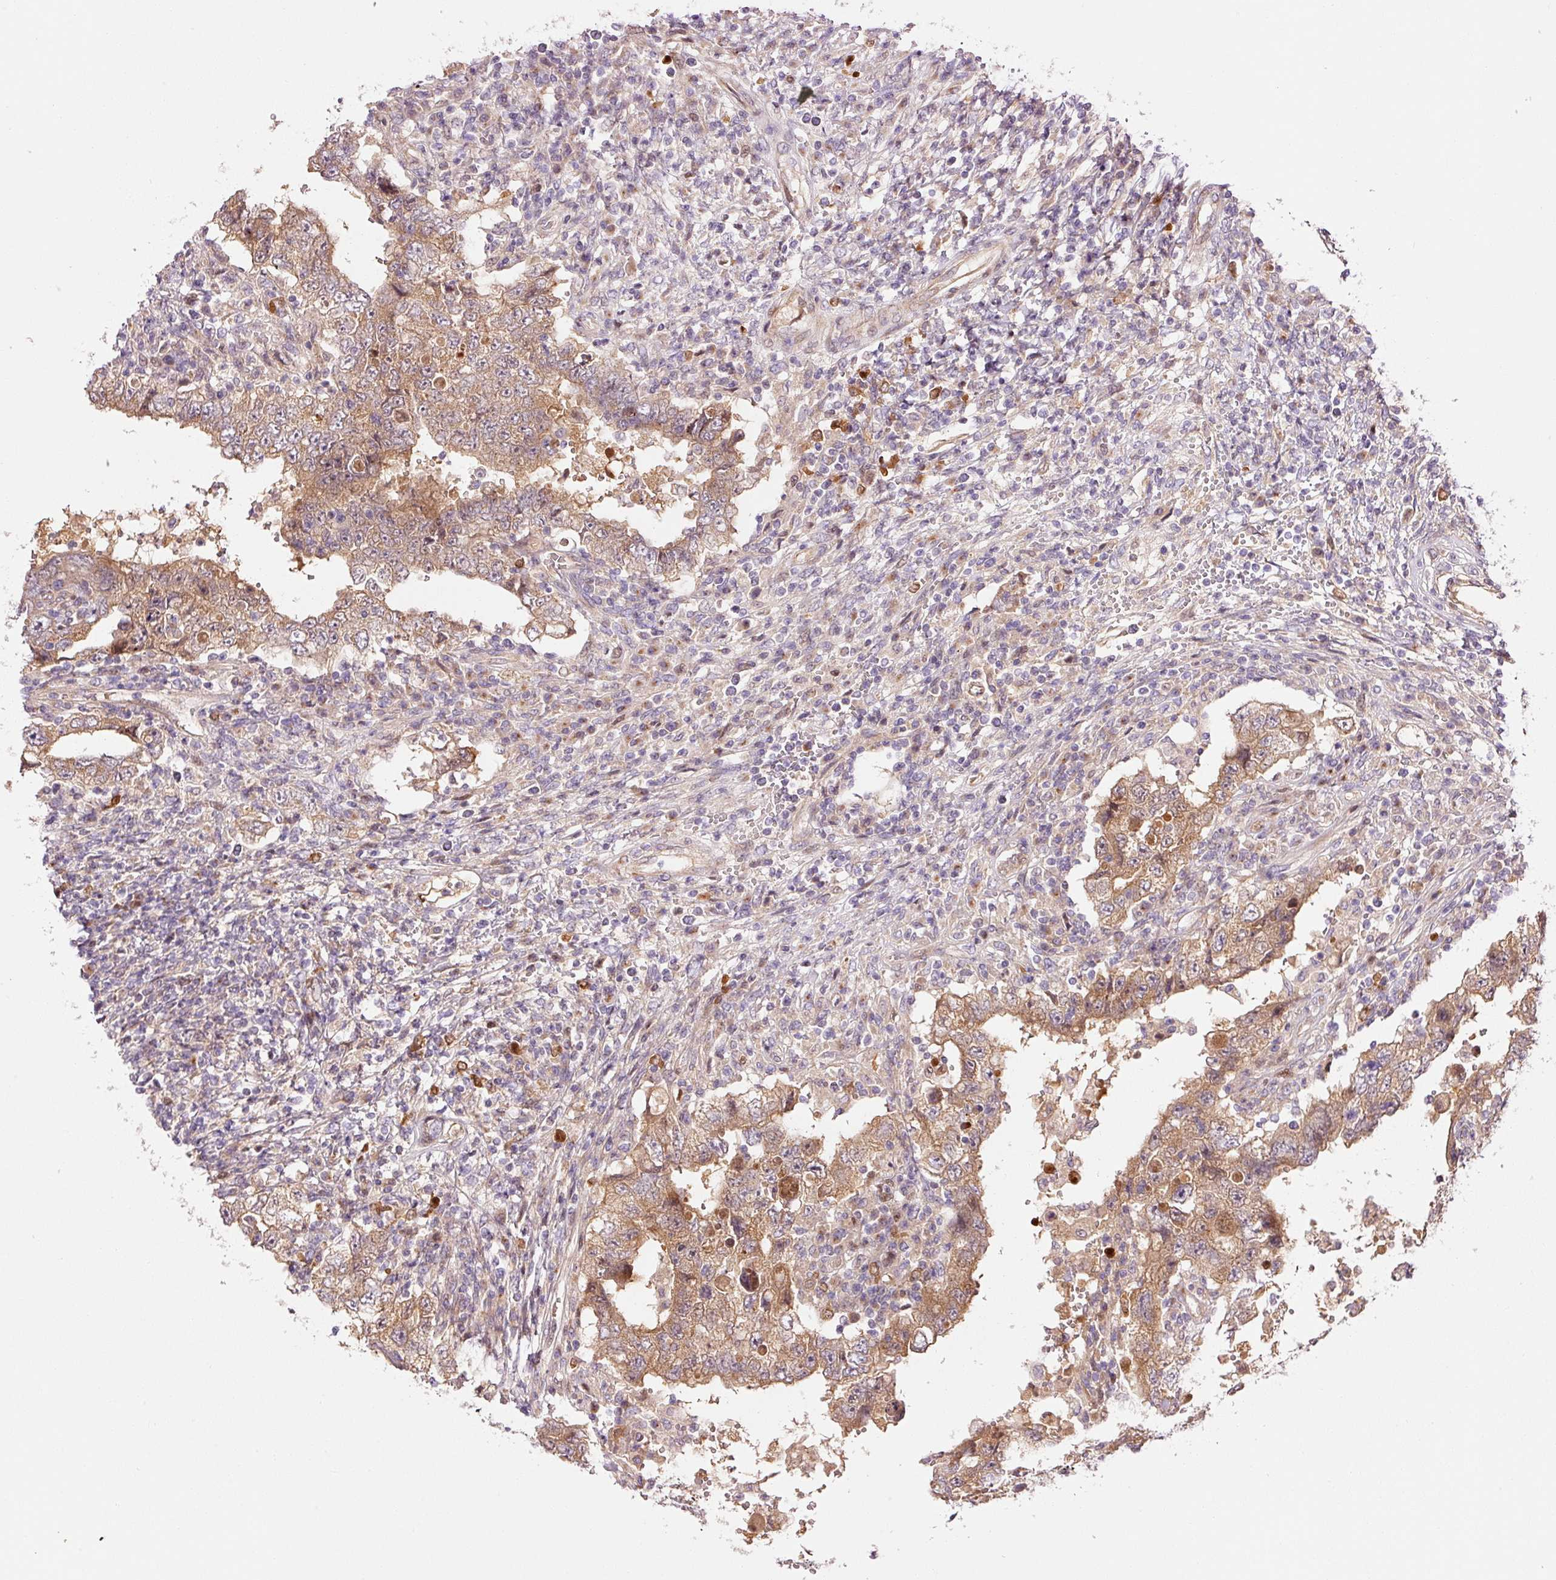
{"staining": {"intensity": "moderate", "quantity": ">75%", "location": "cytoplasmic/membranous"}, "tissue": "testis cancer", "cell_type": "Tumor cells", "image_type": "cancer", "snomed": [{"axis": "morphology", "description": "Carcinoma, Embryonal, NOS"}, {"axis": "topography", "description": "Testis"}], "caption": "Brown immunohistochemical staining in human testis cancer exhibits moderate cytoplasmic/membranous expression in about >75% of tumor cells.", "gene": "PPP1R14B", "patient": {"sex": "male", "age": 26}}